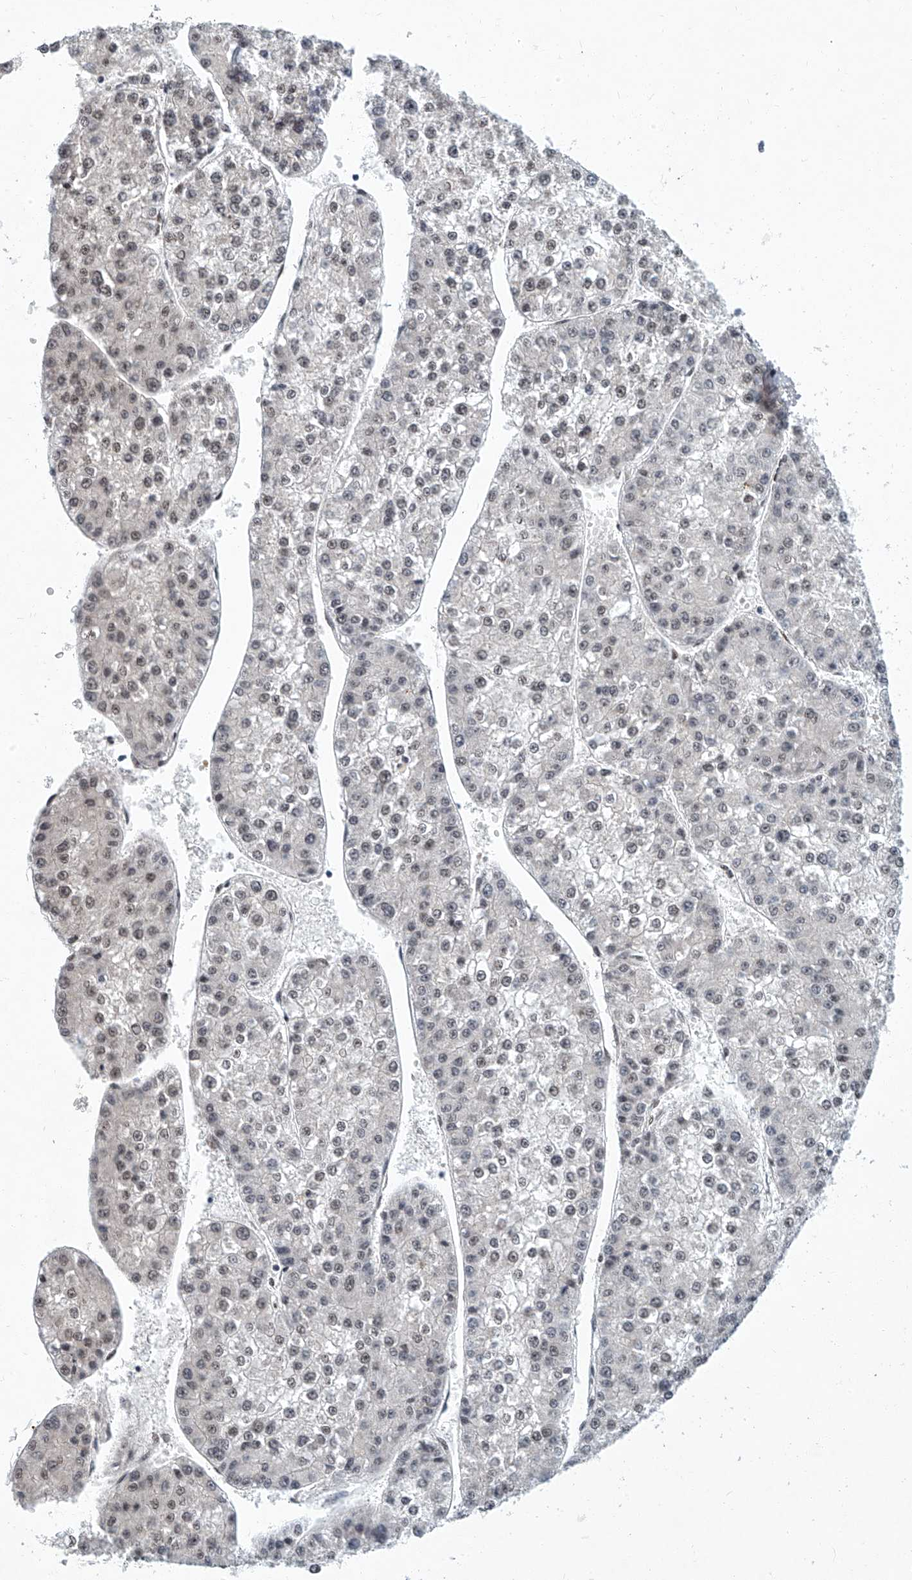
{"staining": {"intensity": "weak", "quantity": ">75%", "location": "nuclear"}, "tissue": "liver cancer", "cell_type": "Tumor cells", "image_type": "cancer", "snomed": [{"axis": "morphology", "description": "Carcinoma, Hepatocellular, NOS"}, {"axis": "topography", "description": "Liver"}], "caption": "Liver cancer stained with a protein marker exhibits weak staining in tumor cells.", "gene": "TFDP1", "patient": {"sex": "female", "age": 73}}